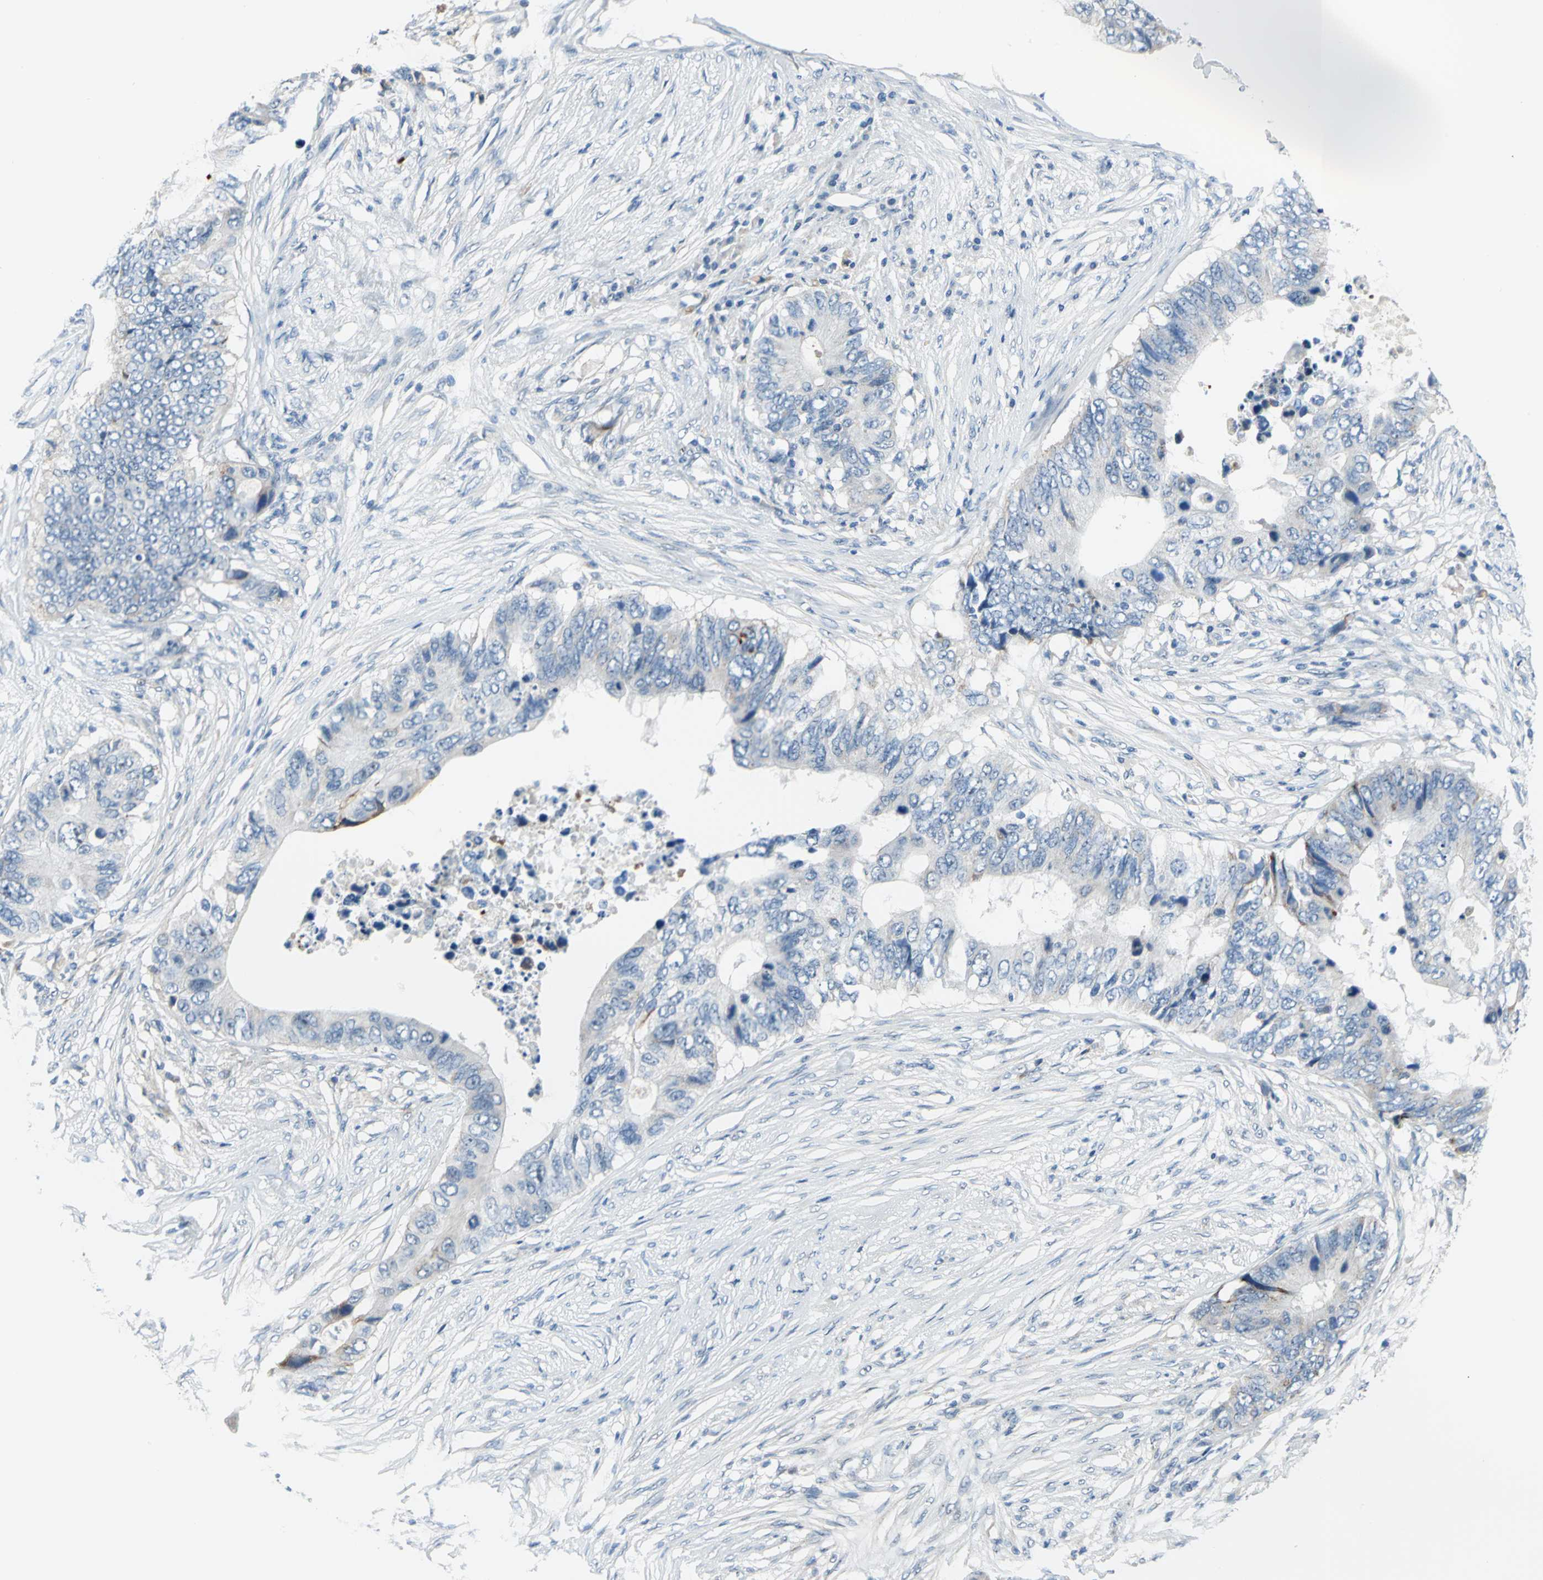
{"staining": {"intensity": "strong", "quantity": "<25%", "location": "cytoplasmic/membranous"}, "tissue": "colorectal cancer", "cell_type": "Tumor cells", "image_type": "cancer", "snomed": [{"axis": "morphology", "description": "Adenocarcinoma, NOS"}, {"axis": "topography", "description": "Colon"}], "caption": "A medium amount of strong cytoplasmic/membranous expression is appreciated in about <25% of tumor cells in adenocarcinoma (colorectal) tissue.", "gene": "MUC4", "patient": {"sex": "male", "age": 71}}